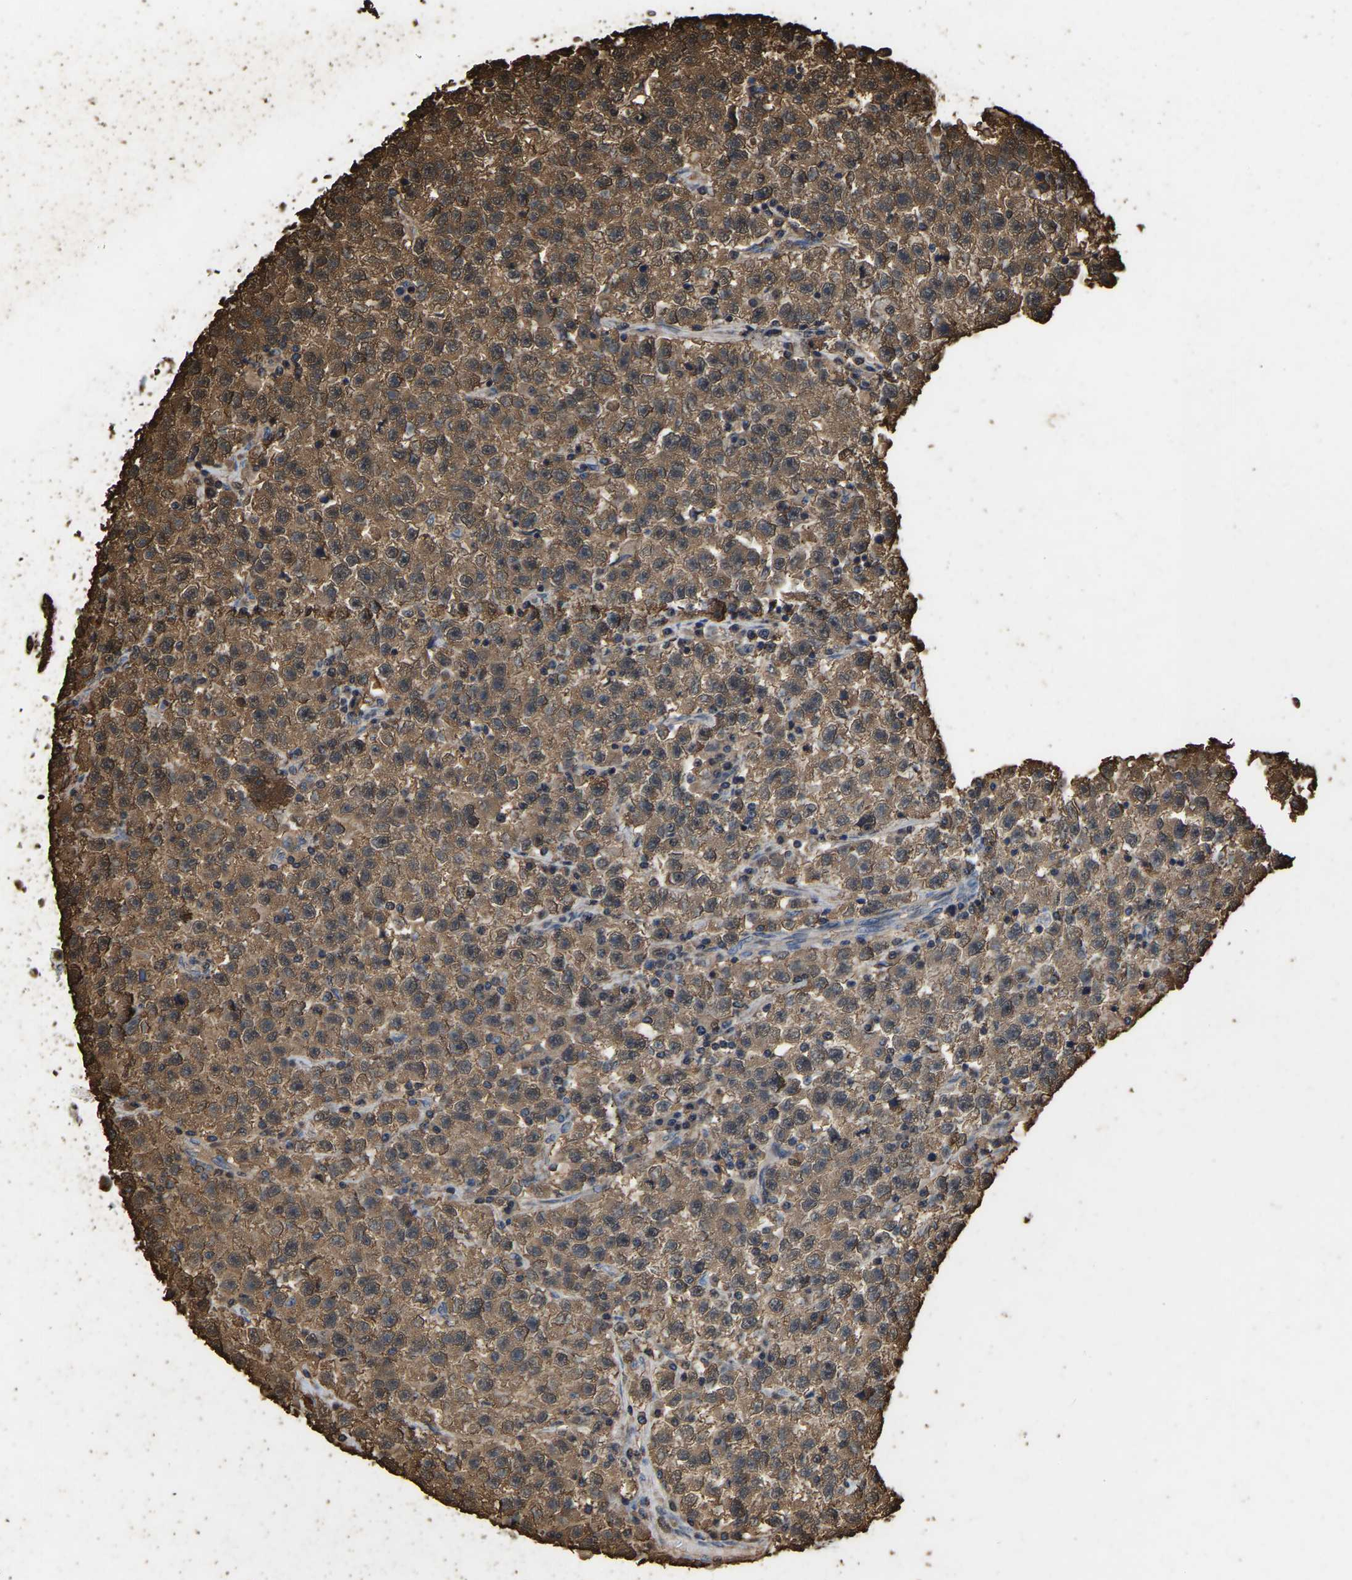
{"staining": {"intensity": "moderate", "quantity": ">75%", "location": "cytoplasmic/membranous"}, "tissue": "testis cancer", "cell_type": "Tumor cells", "image_type": "cancer", "snomed": [{"axis": "morphology", "description": "Seminoma, NOS"}, {"axis": "topography", "description": "Testis"}], "caption": "Immunohistochemical staining of testis seminoma shows medium levels of moderate cytoplasmic/membranous staining in approximately >75% of tumor cells.", "gene": "LDHB", "patient": {"sex": "male", "age": 22}}